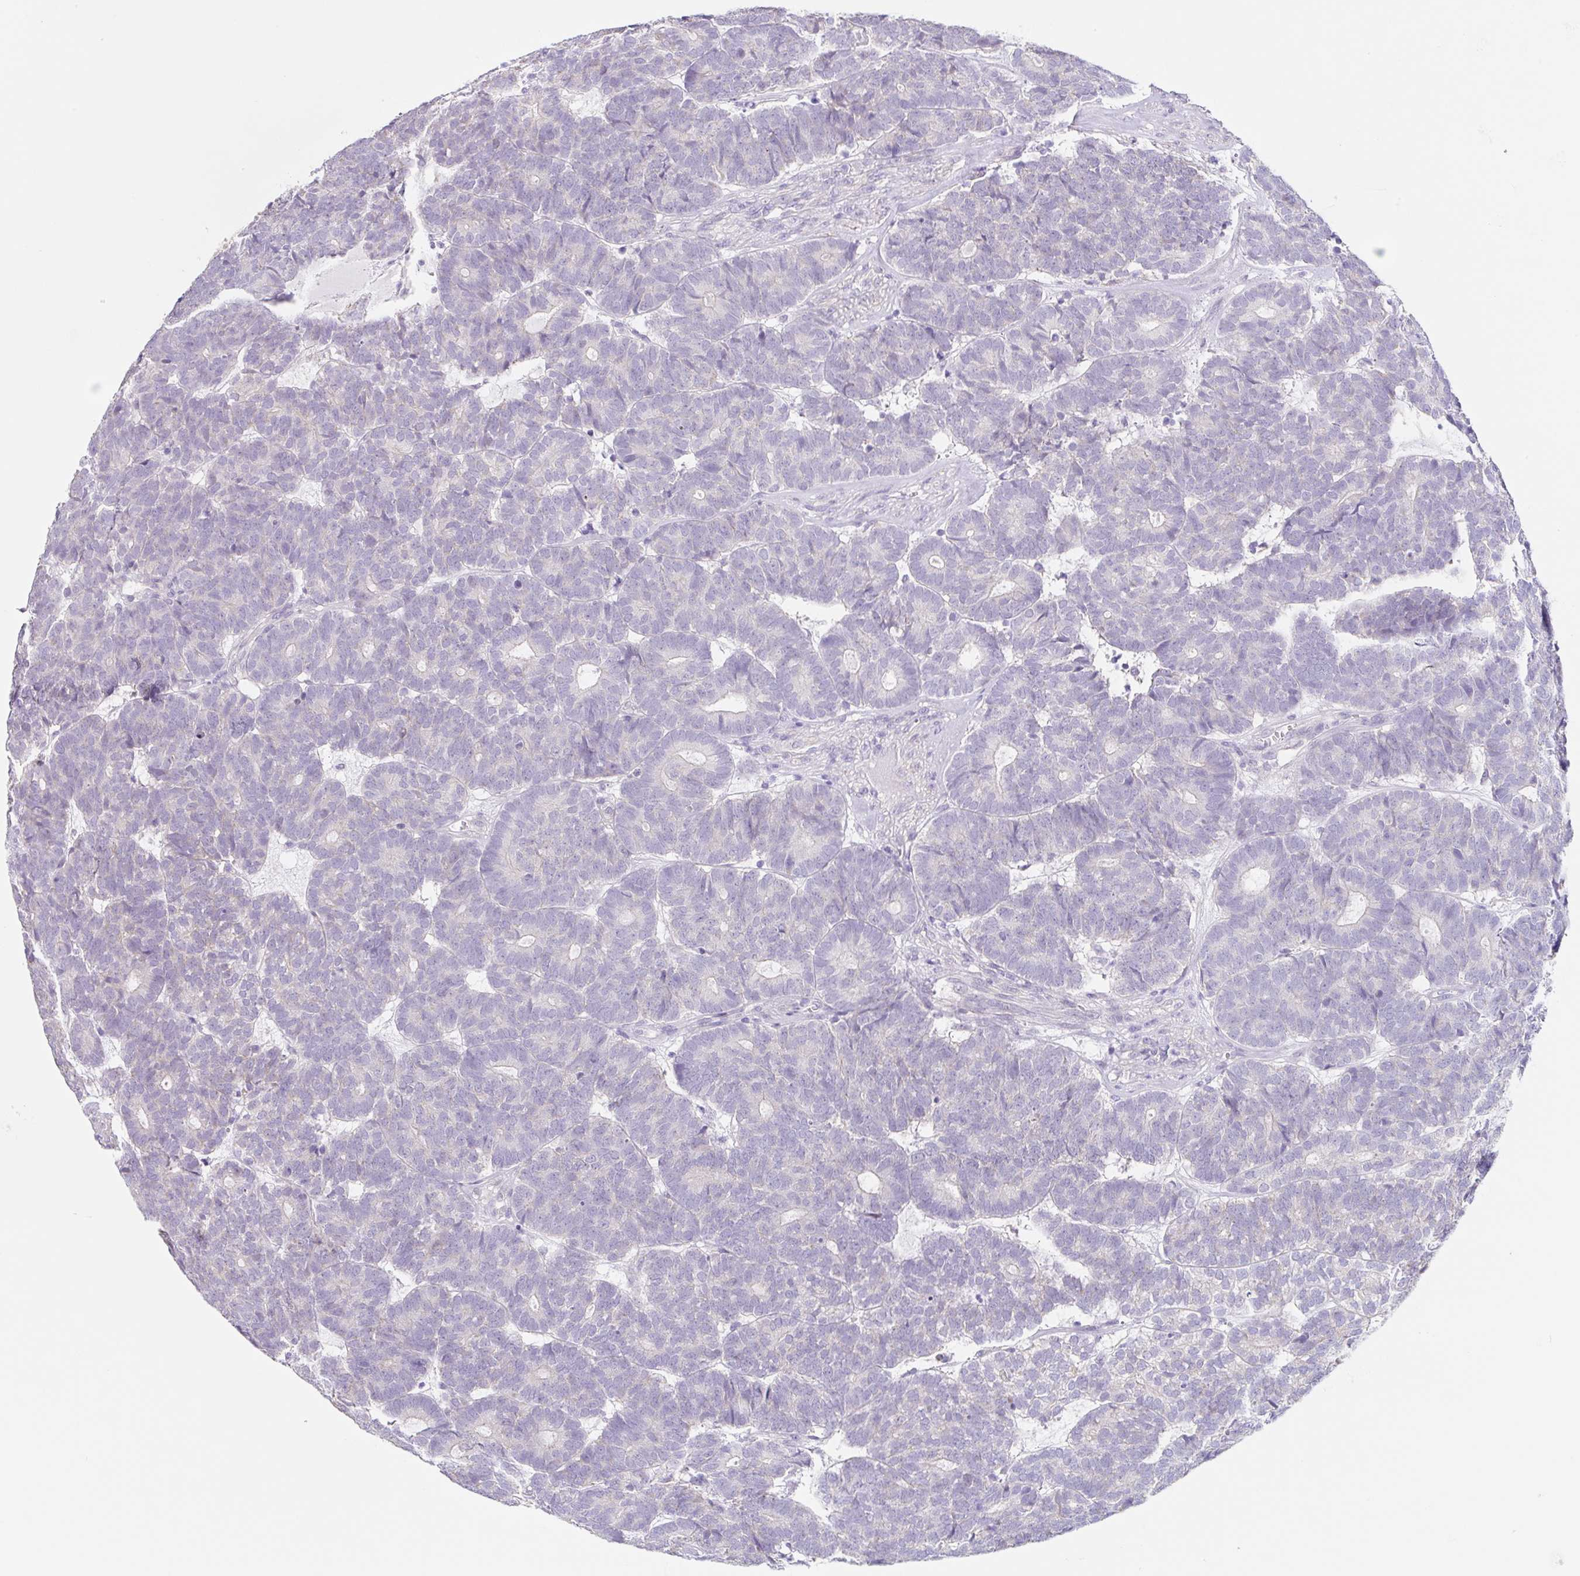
{"staining": {"intensity": "negative", "quantity": "none", "location": "none"}, "tissue": "head and neck cancer", "cell_type": "Tumor cells", "image_type": "cancer", "snomed": [{"axis": "morphology", "description": "Adenocarcinoma, NOS"}, {"axis": "topography", "description": "Head-Neck"}], "caption": "Immunohistochemical staining of human adenocarcinoma (head and neck) exhibits no significant positivity in tumor cells. (Brightfield microscopy of DAB (3,3'-diaminobenzidine) immunohistochemistry (IHC) at high magnification).", "gene": "DCAF17", "patient": {"sex": "female", "age": 81}}